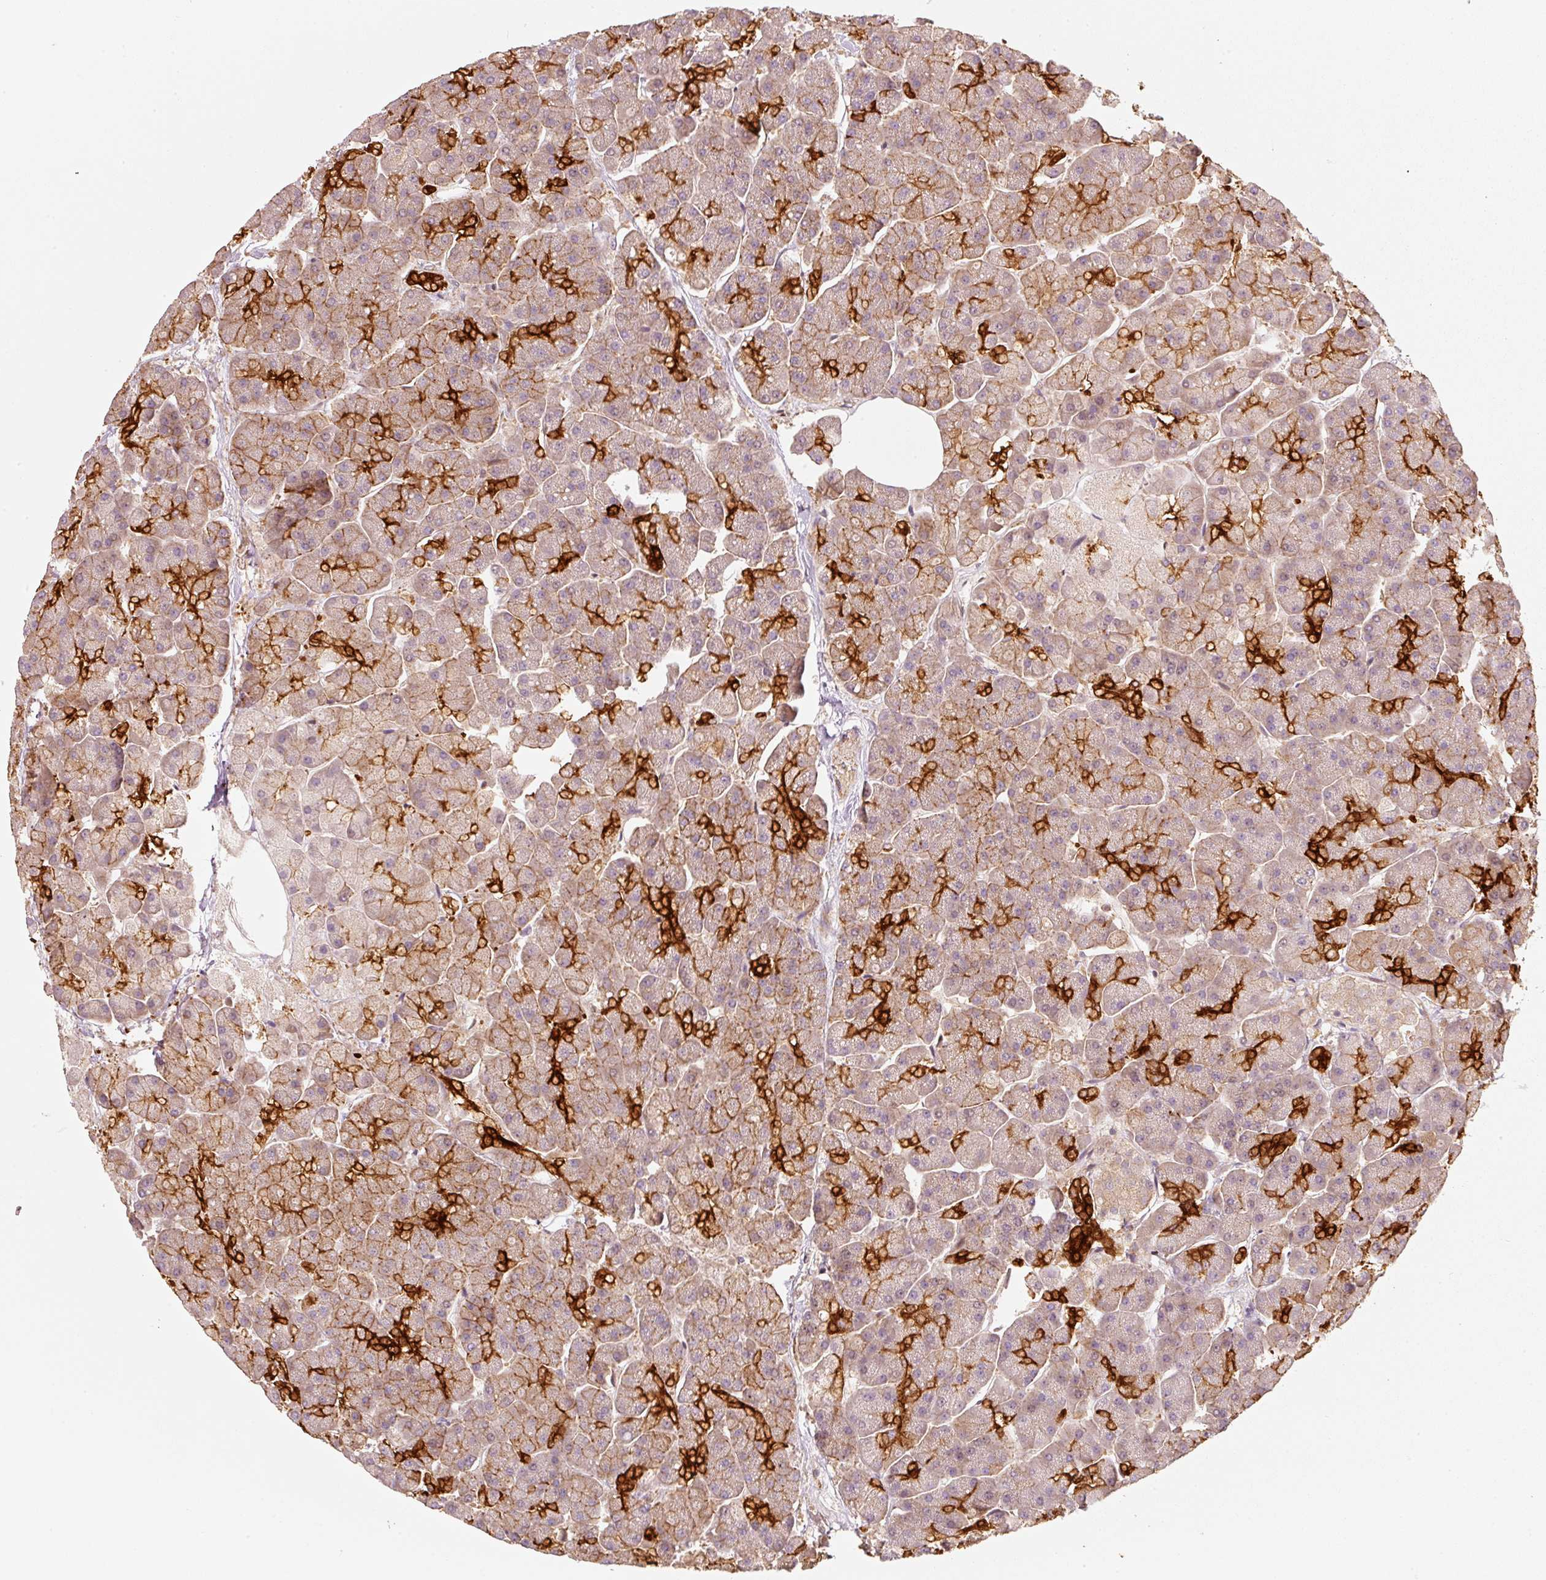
{"staining": {"intensity": "moderate", "quantity": ">75%", "location": "cytoplasmic/membranous"}, "tissue": "pancreas", "cell_type": "Exocrine glandular cells", "image_type": "normal", "snomed": [{"axis": "morphology", "description": "Normal tissue, NOS"}, {"axis": "topography", "description": "Pancreas"}, {"axis": "topography", "description": "Peripheral nerve tissue"}], "caption": "IHC micrograph of unremarkable pancreas stained for a protein (brown), which shows medium levels of moderate cytoplasmic/membranous expression in about >75% of exocrine glandular cells.", "gene": "IQGAP2", "patient": {"sex": "male", "age": 54}}